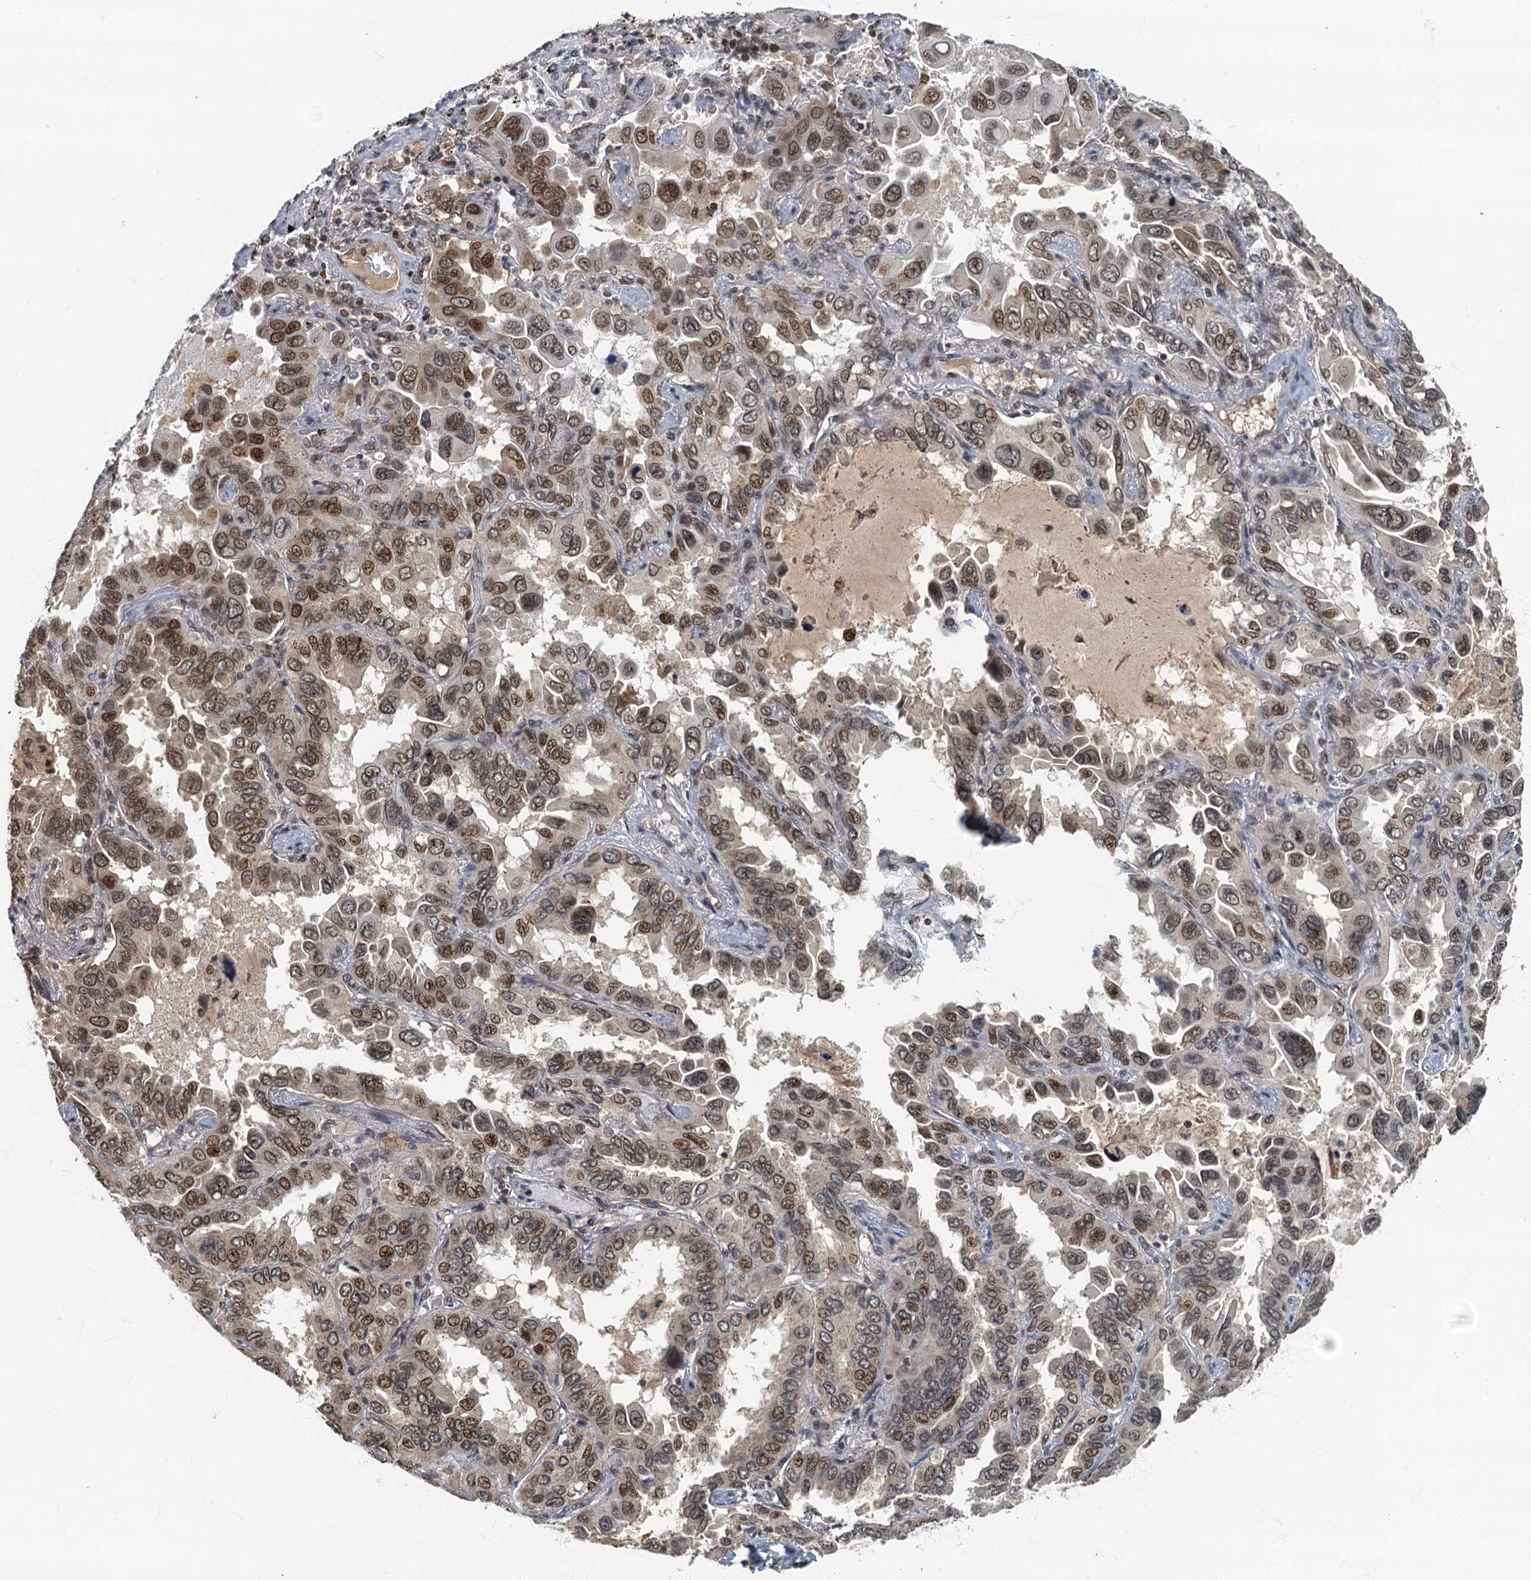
{"staining": {"intensity": "moderate", "quantity": ">75%", "location": "nuclear"}, "tissue": "lung cancer", "cell_type": "Tumor cells", "image_type": "cancer", "snomed": [{"axis": "morphology", "description": "Adenocarcinoma, NOS"}, {"axis": "topography", "description": "Lung"}], "caption": "Lung adenocarcinoma stained with a brown dye shows moderate nuclear positive staining in approximately >75% of tumor cells.", "gene": "CKAP2L", "patient": {"sex": "male", "age": 64}}